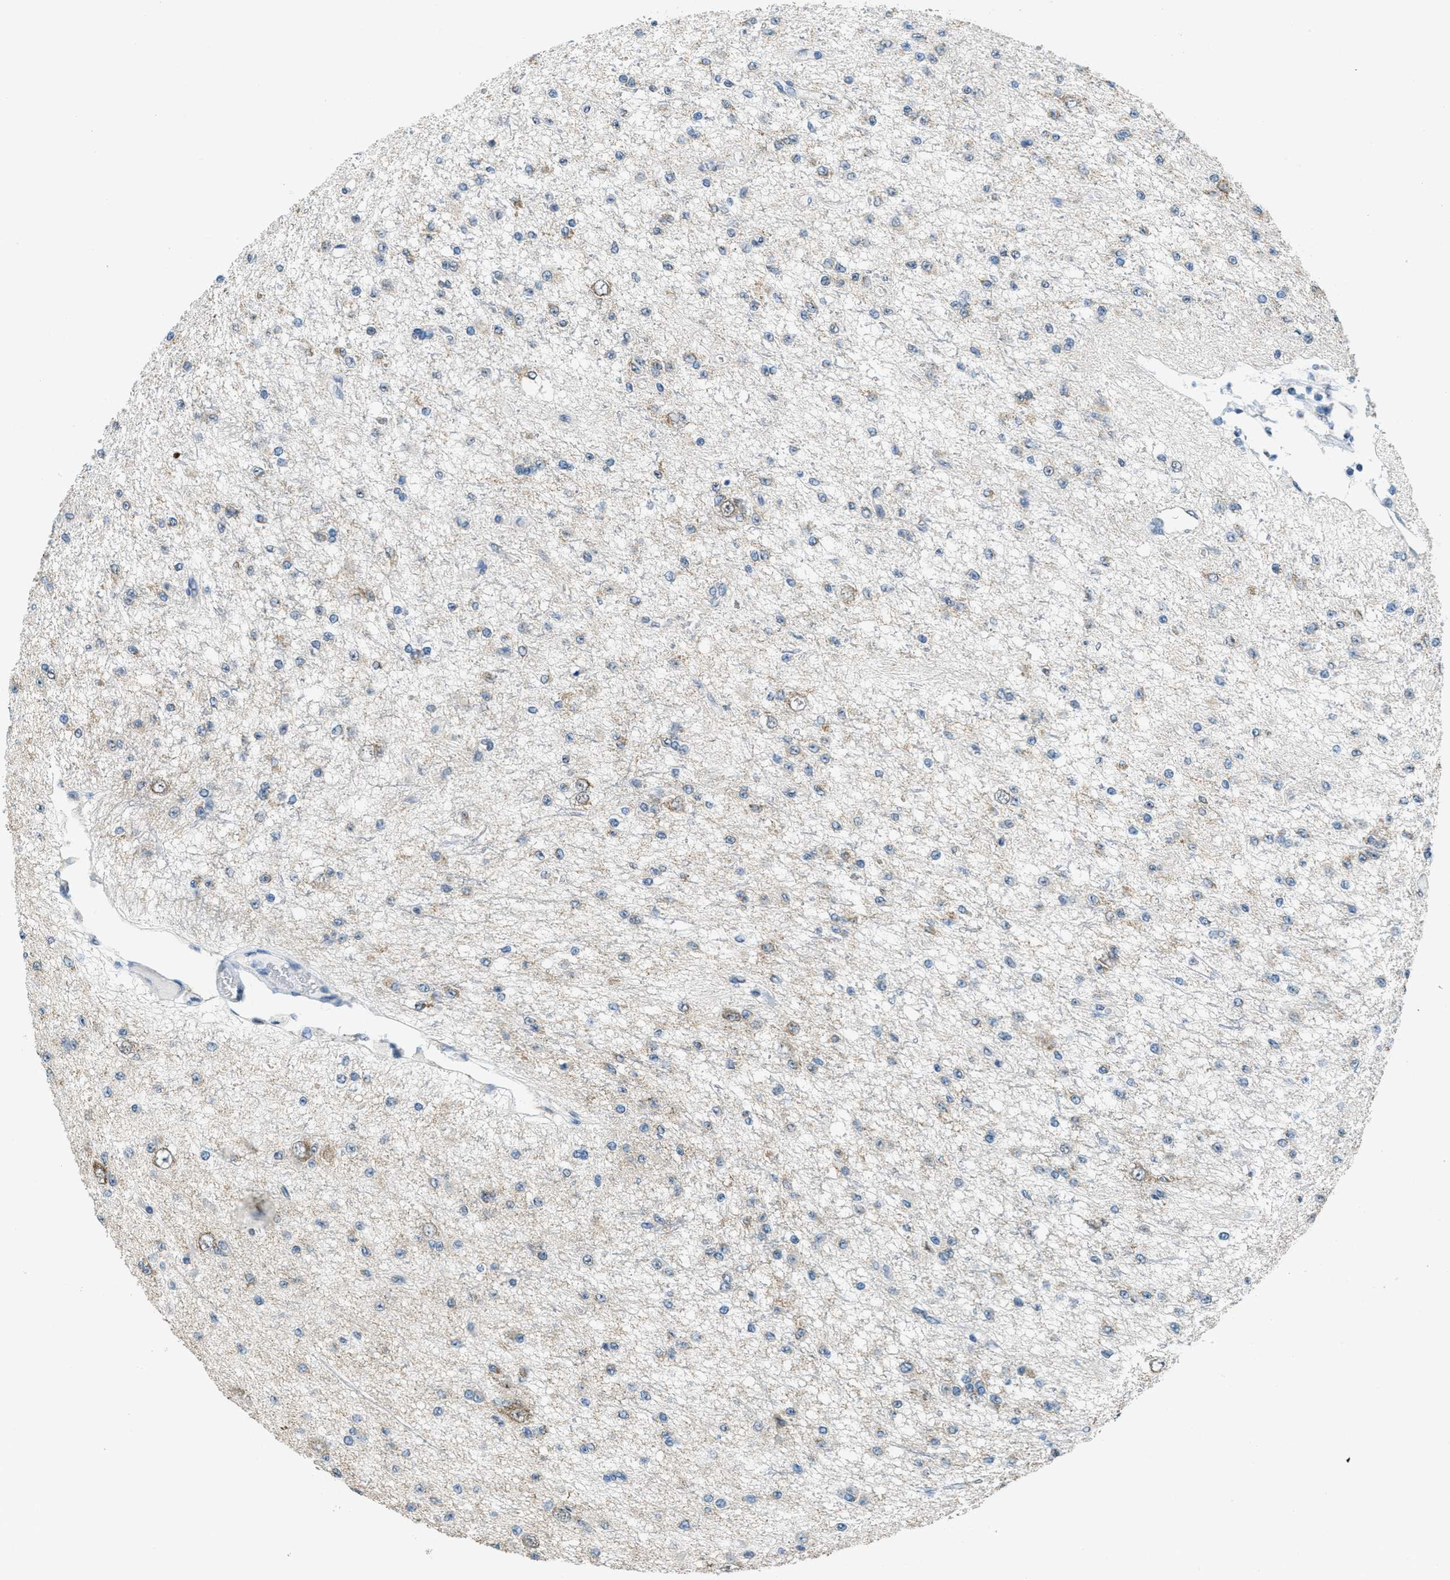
{"staining": {"intensity": "weak", "quantity": "<25%", "location": "cytoplasmic/membranous"}, "tissue": "glioma", "cell_type": "Tumor cells", "image_type": "cancer", "snomed": [{"axis": "morphology", "description": "Glioma, malignant, Low grade"}, {"axis": "topography", "description": "Brain"}], "caption": "Tumor cells show no significant protein staining in glioma.", "gene": "TOMM70", "patient": {"sex": "male", "age": 38}}